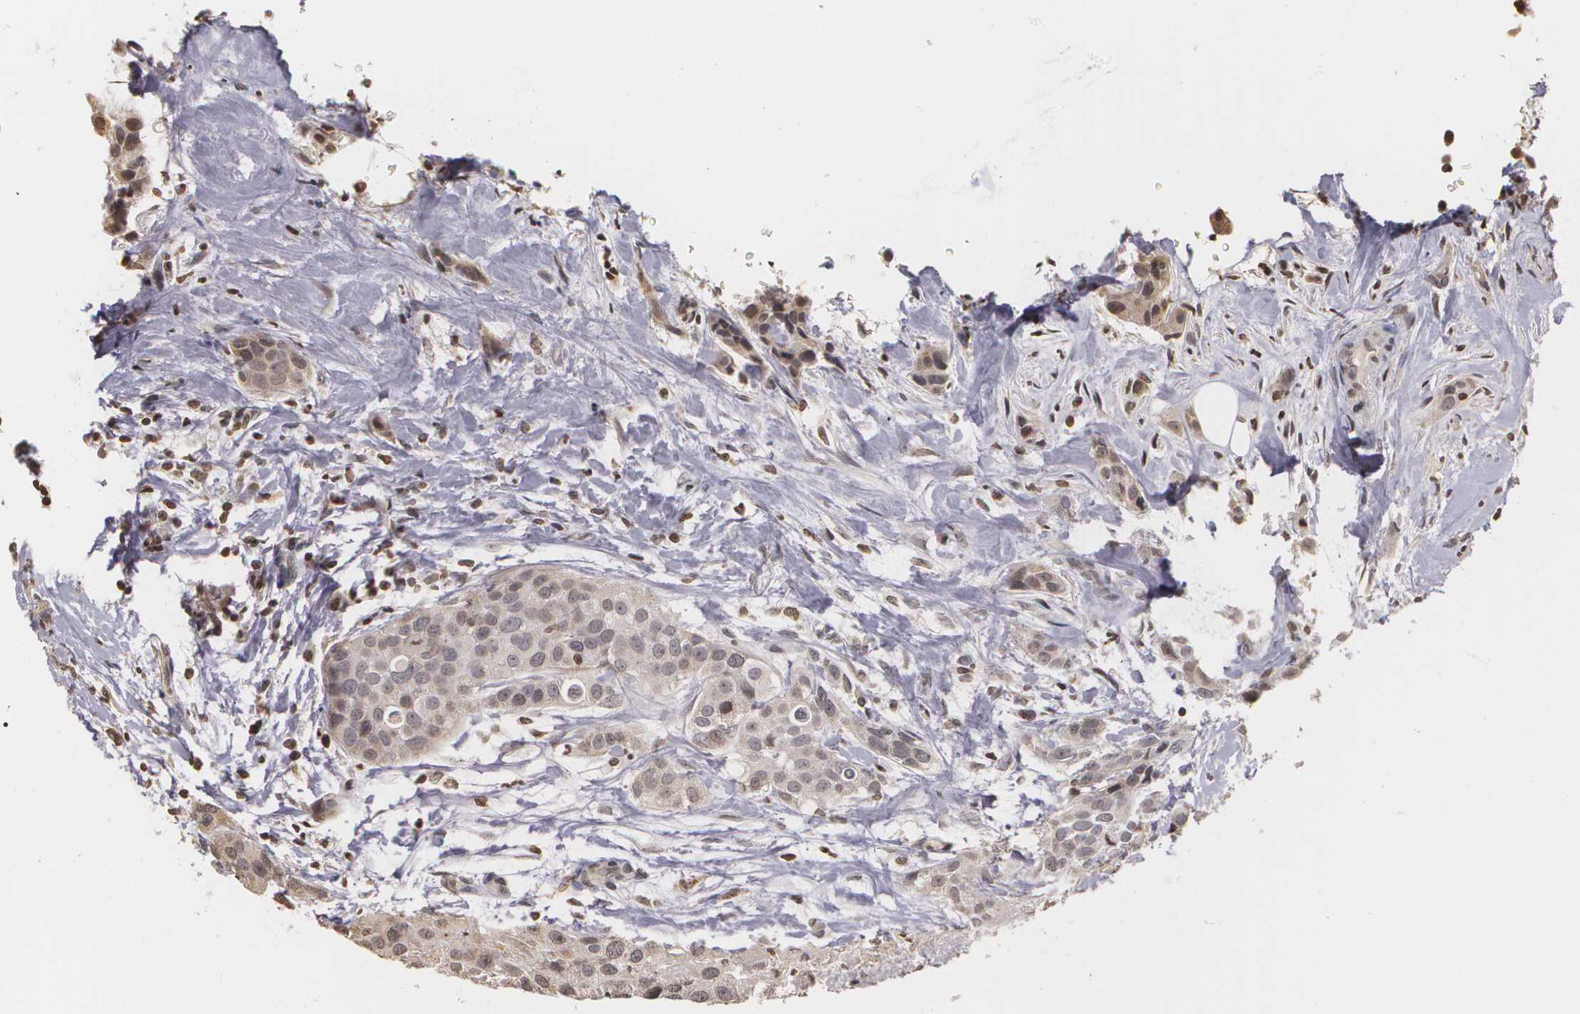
{"staining": {"intensity": "negative", "quantity": "none", "location": "none"}, "tissue": "breast cancer", "cell_type": "Tumor cells", "image_type": "cancer", "snomed": [{"axis": "morphology", "description": "Duct carcinoma"}, {"axis": "topography", "description": "Breast"}], "caption": "A histopathology image of breast infiltrating ductal carcinoma stained for a protein reveals no brown staining in tumor cells.", "gene": "THRB", "patient": {"sex": "female", "age": 45}}